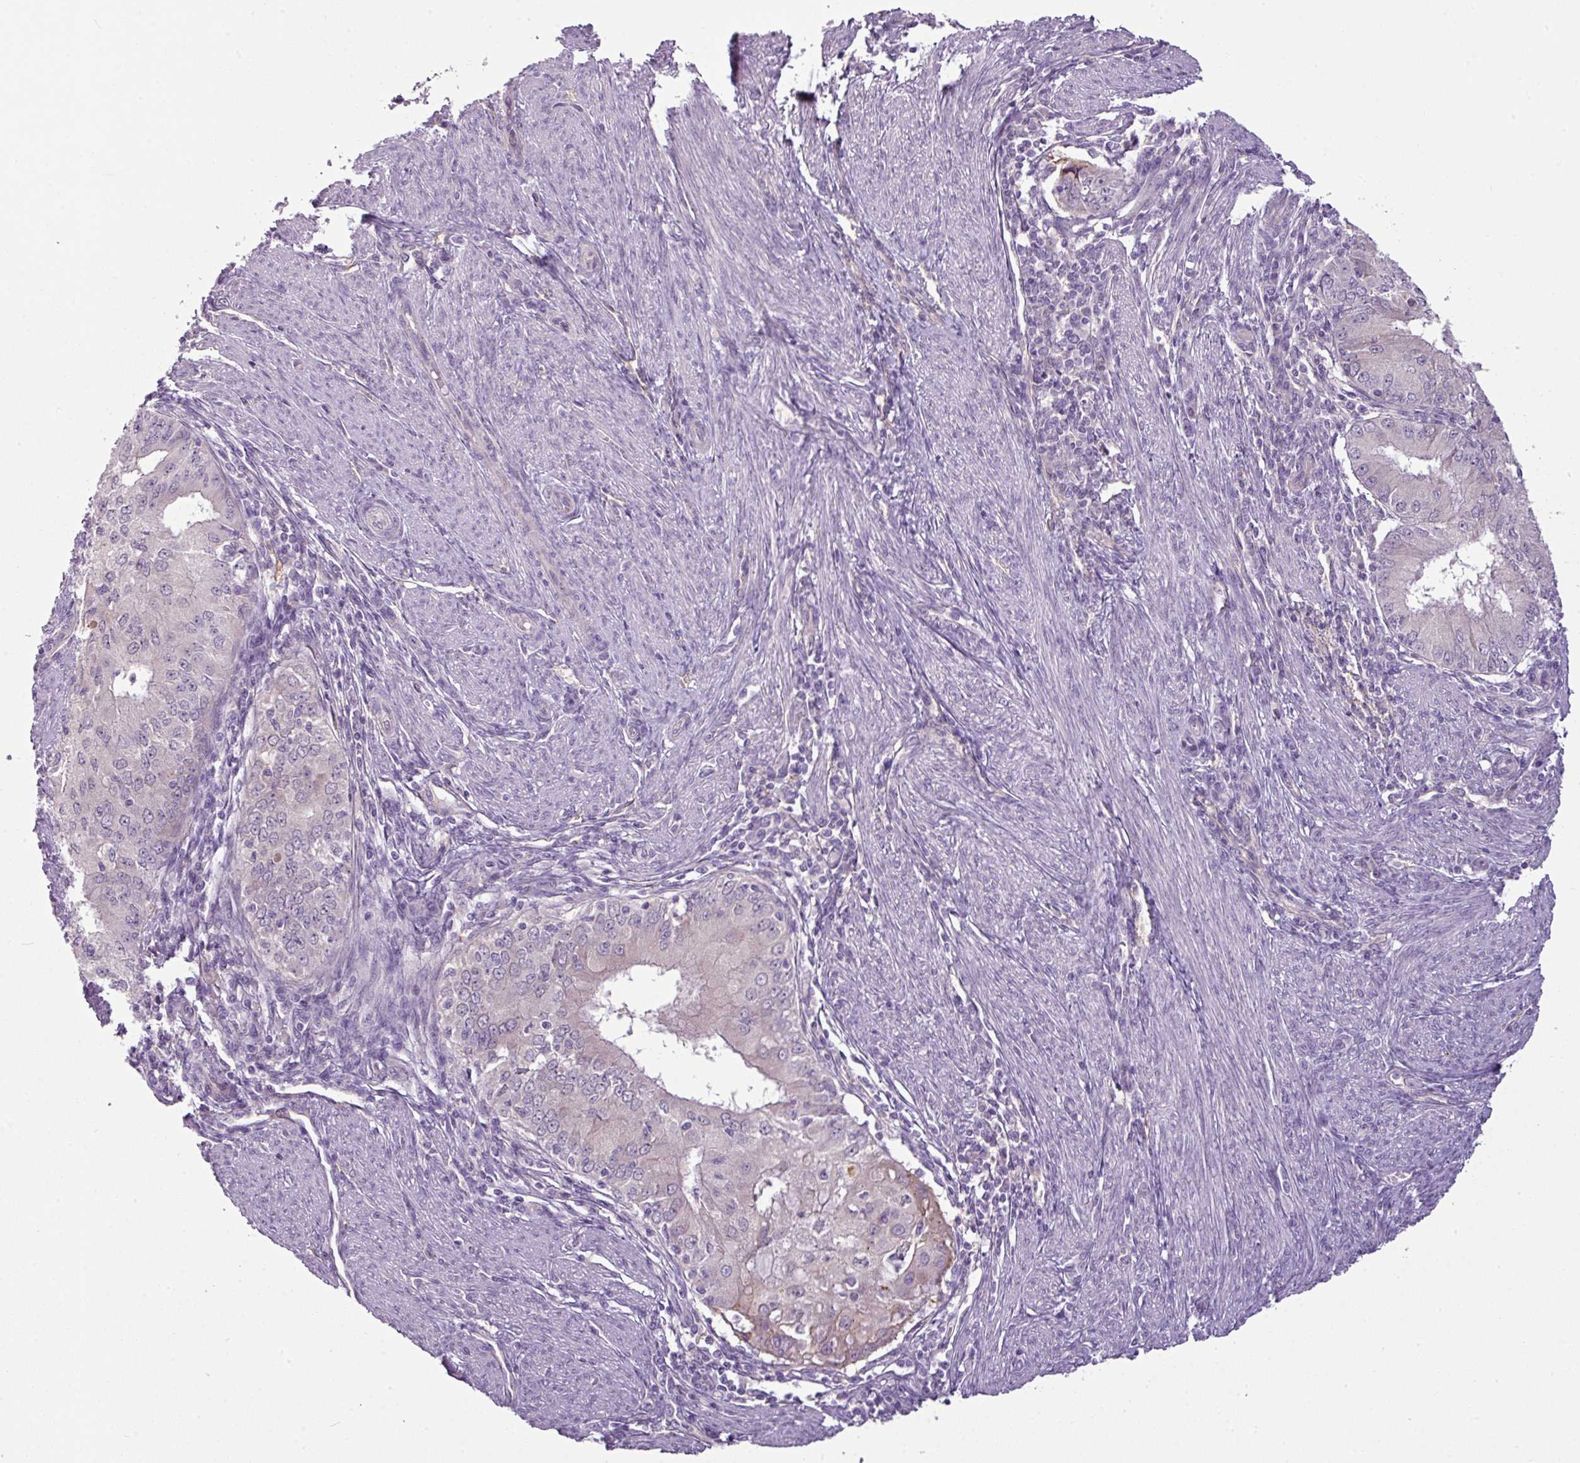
{"staining": {"intensity": "negative", "quantity": "none", "location": "none"}, "tissue": "endometrial cancer", "cell_type": "Tumor cells", "image_type": "cancer", "snomed": [{"axis": "morphology", "description": "Adenocarcinoma, NOS"}, {"axis": "topography", "description": "Endometrium"}], "caption": "Tumor cells are negative for protein expression in human endometrial adenocarcinoma.", "gene": "TMEM178B", "patient": {"sex": "female", "age": 50}}